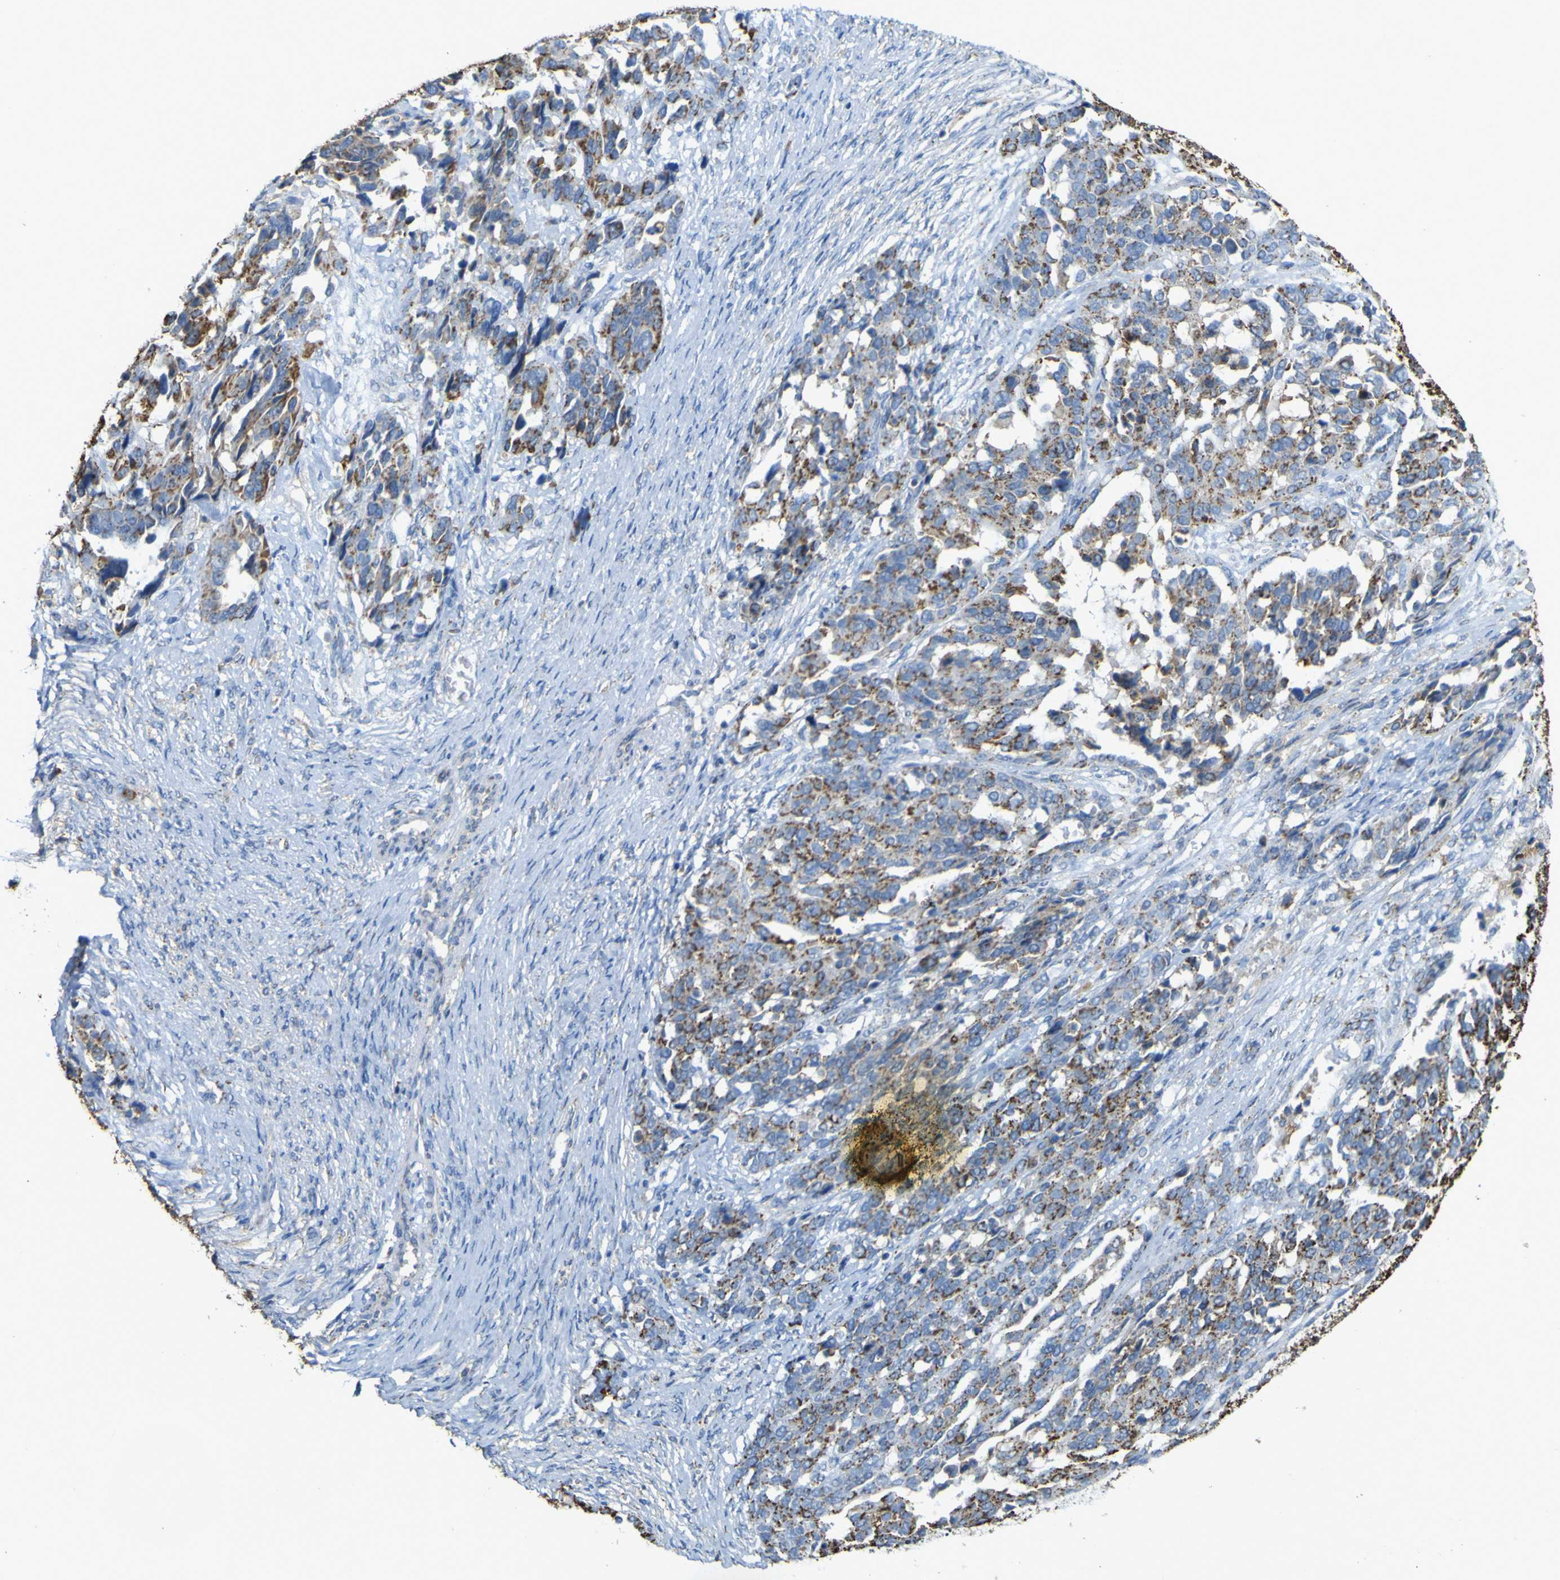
{"staining": {"intensity": "strong", "quantity": "25%-75%", "location": "cytoplasmic/membranous"}, "tissue": "ovarian cancer", "cell_type": "Tumor cells", "image_type": "cancer", "snomed": [{"axis": "morphology", "description": "Cystadenocarcinoma, serous, NOS"}, {"axis": "topography", "description": "Ovary"}], "caption": "An image showing strong cytoplasmic/membranous expression in approximately 25%-75% of tumor cells in ovarian serous cystadenocarcinoma, as visualized by brown immunohistochemical staining.", "gene": "ACSL3", "patient": {"sex": "female", "age": 44}}